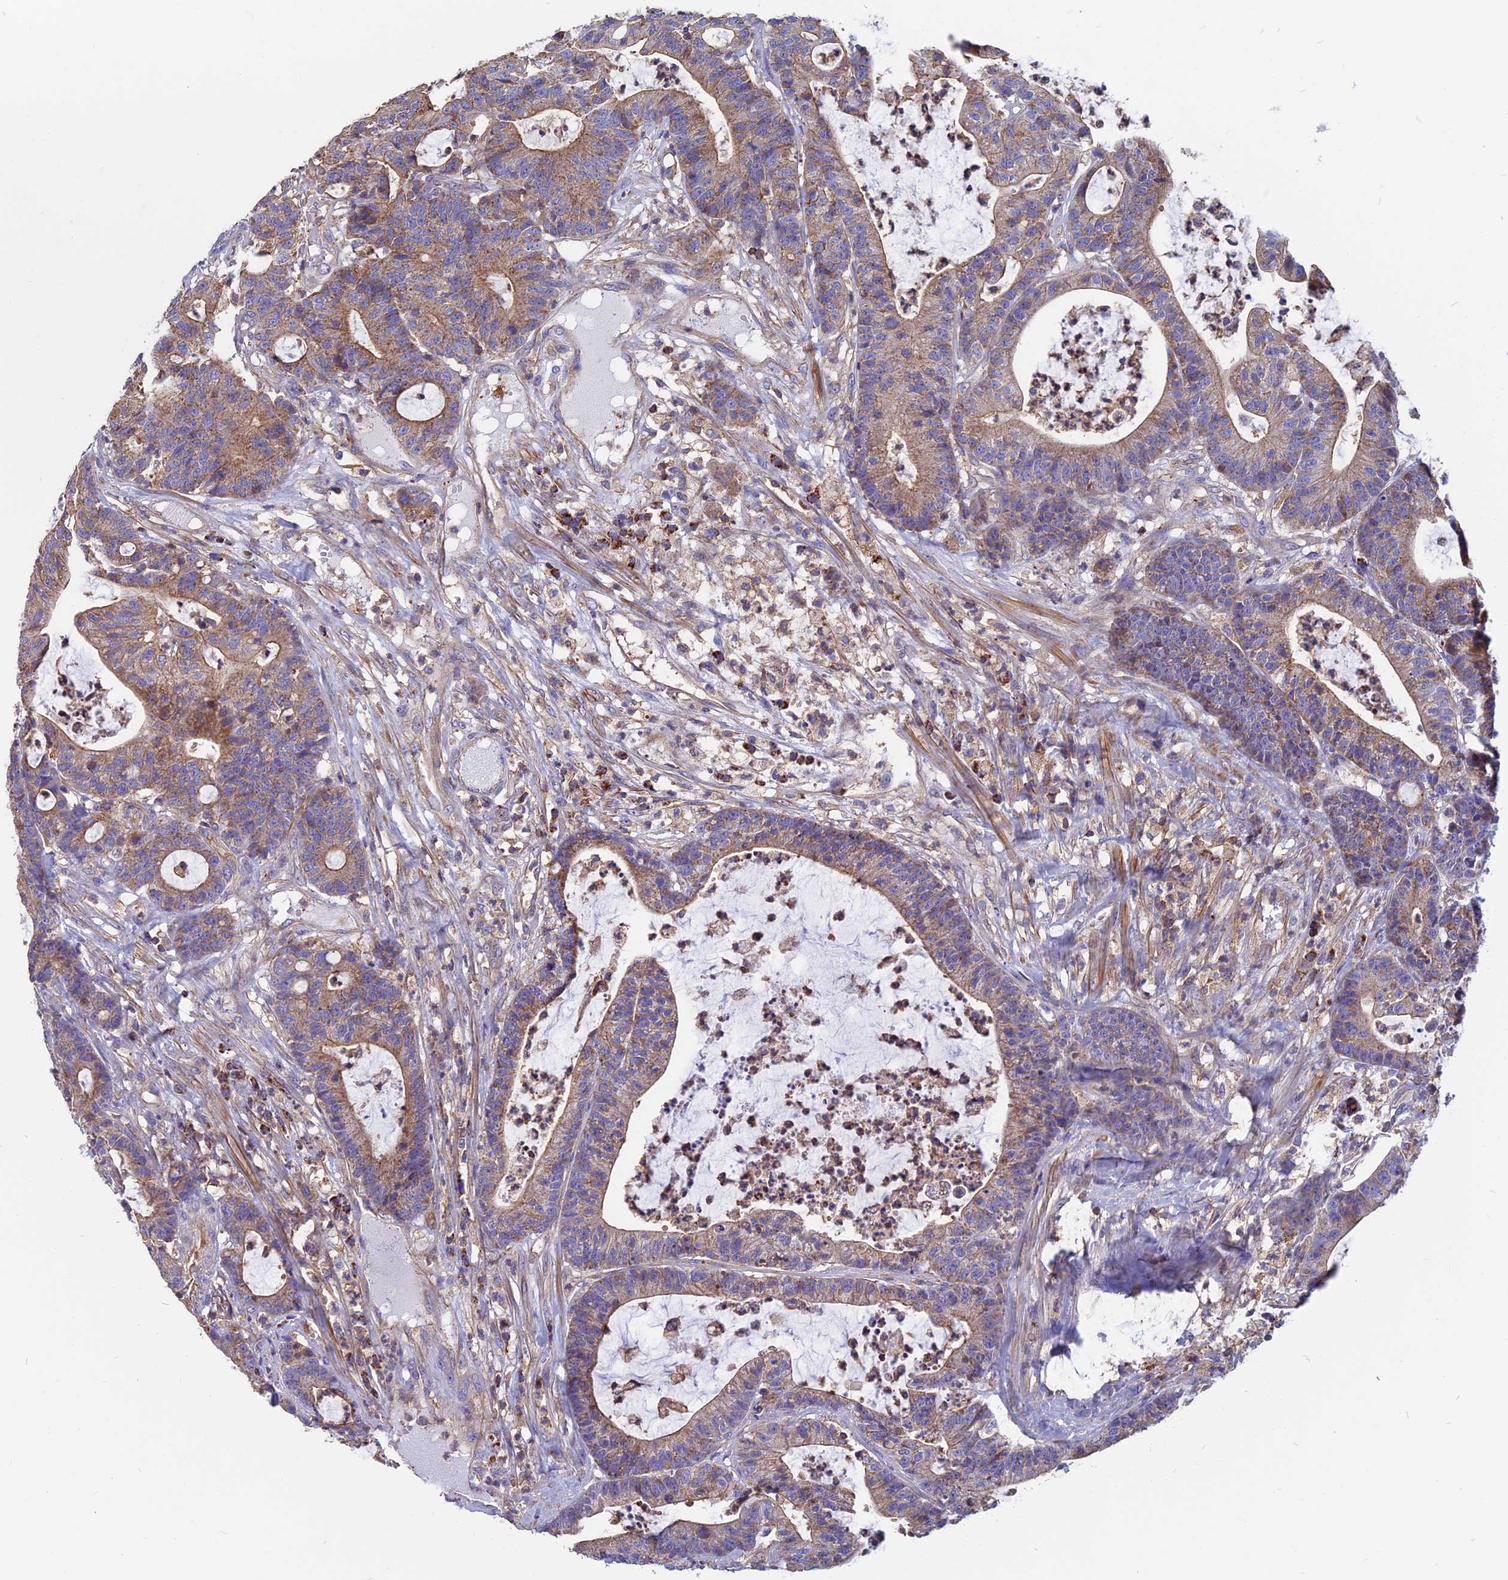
{"staining": {"intensity": "moderate", "quantity": "25%-75%", "location": "cytoplasmic/membranous"}, "tissue": "colorectal cancer", "cell_type": "Tumor cells", "image_type": "cancer", "snomed": [{"axis": "morphology", "description": "Adenocarcinoma, NOS"}, {"axis": "topography", "description": "Colon"}], "caption": "An image of colorectal adenocarcinoma stained for a protein shows moderate cytoplasmic/membranous brown staining in tumor cells.", "gene": "HSD17B8", "patient": {"sex": "female", "age": 84}}